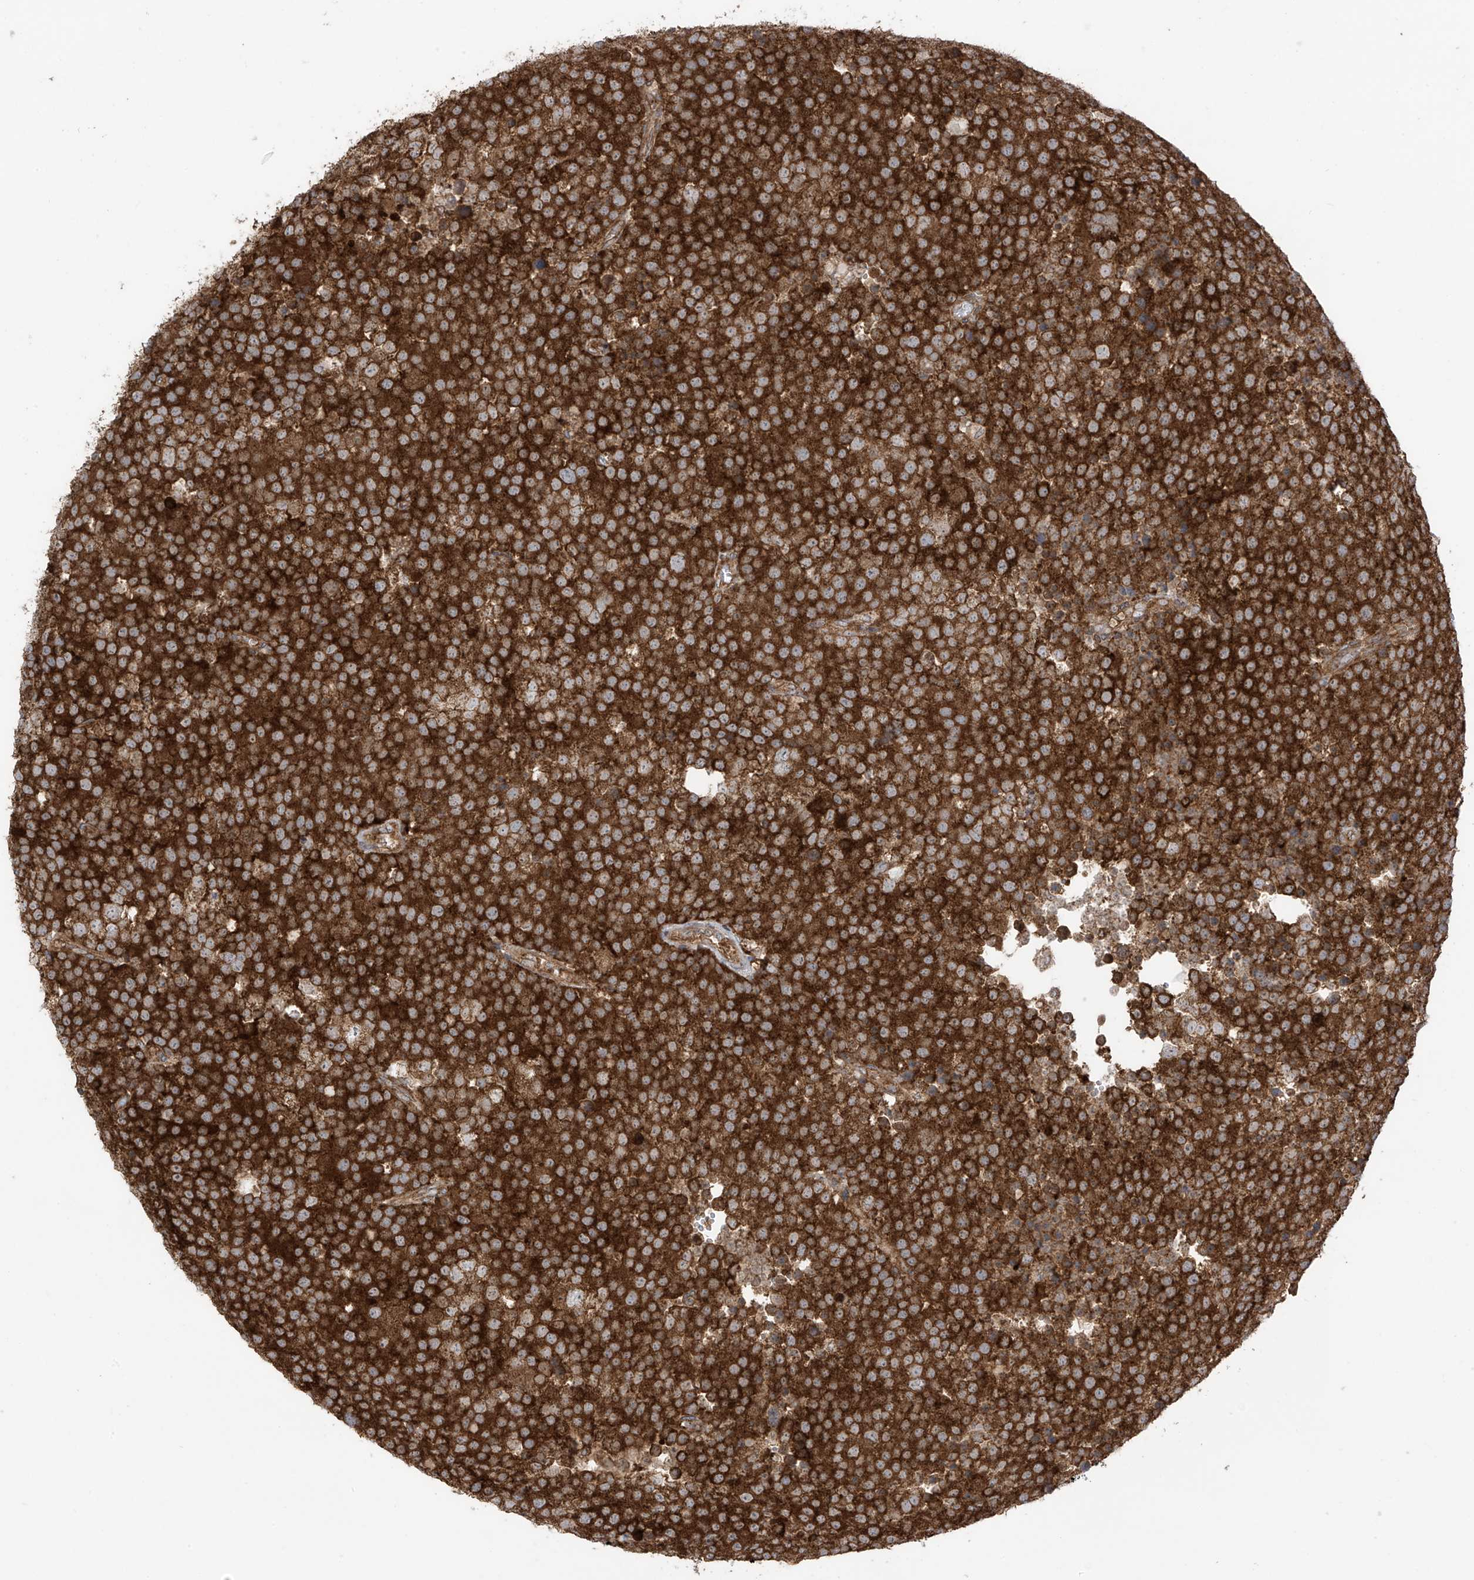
{"staining": {"intensity": "strong", "quantity": ">75%", "location": "cytoplasmic/membranous"}, "tissue": "testis cancer", "cell_type": "Tumor cells", "image_type": "cancer", "snomed": [{"axis": "morphology", "description": "Seminoma, NOS"}, {"axis": "topography", "description": "Testis"}], "caption": "This micrograph demonstrates testis cancer stained with IHC to label a protein in brown. The cytoplasmic/membranous of tumor cells show strong positivity for the protein. Nuclei are counter-stained blue.", "gene": "REPS1", "patient": {"sex": "male", "age": 71}}